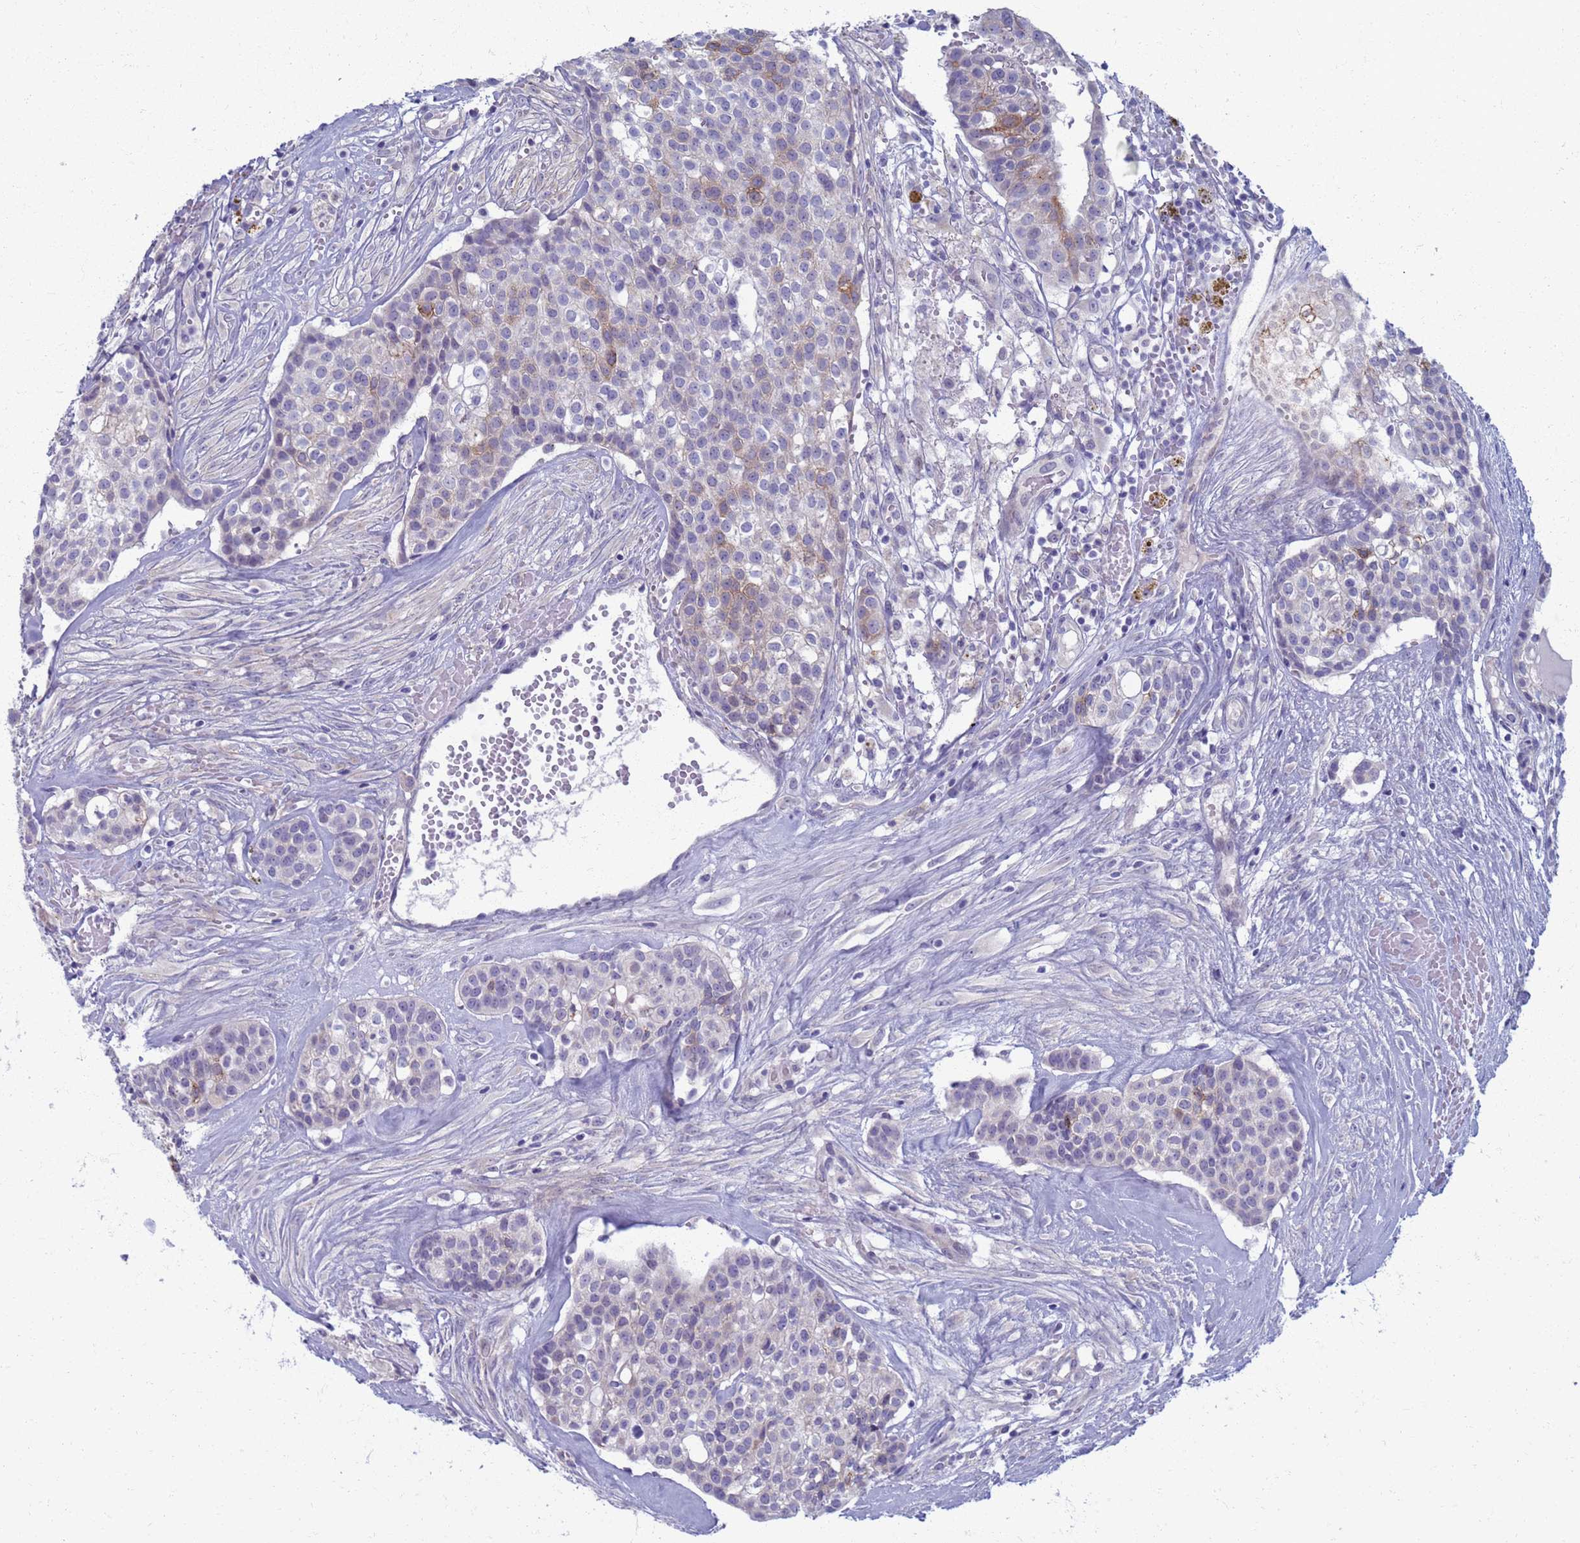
{"staining": {"intensity": "negative", "quantity": "none", "location": "none"}, "tissue": "head and neck cancer", "cell_type": "Tumor cells", "image_type": "cancer", "snomed": [{"axis": "morphology", "description": "Adenocarcinoma, NOS"}, {"axis": "topography", "description": "Head-Neck"}], "caption": "Histopathology image shows no protein staining in tumor cells of head and neck cancer (adenocarcinoma) tissue.", "gene": "CLCA2", "patient": {"sex": "male", "age": 81}}